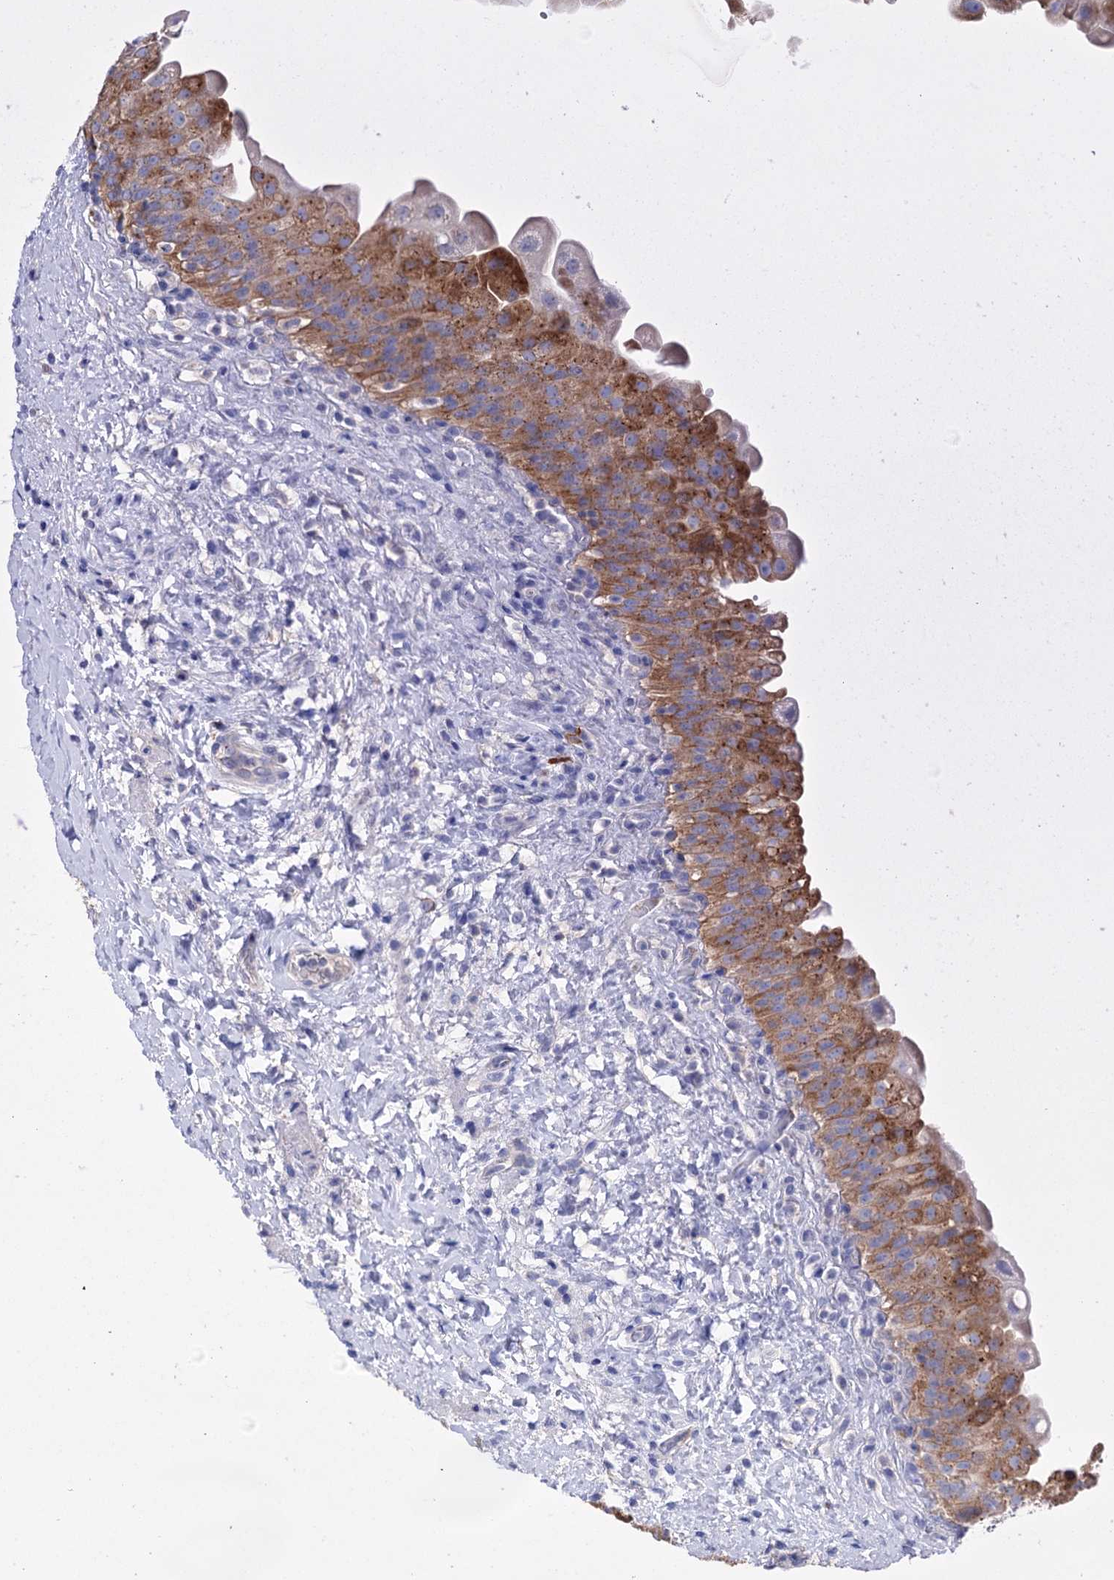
{"staining": {"intensity": "moderate", "quantity": ">75%", "location": "cytoplasmic/membranous"}, "tissue": "urinary bladder", "cell_type": "Urothelial cells", "image_type": "normal", "snomed": [{"axis": "morphology", "description": "Normal tissue, NOS"}, {"axis": "topography", "description": "Urinary bladder"}], "caption": "This is an image of IHC staining of unremarkable urinary bladder, which shows moderate expression in the cytoplasmic/membranous of urothelial cells.", "gene": "BBS4", "patient": {"sex": "female", "age": 27}}